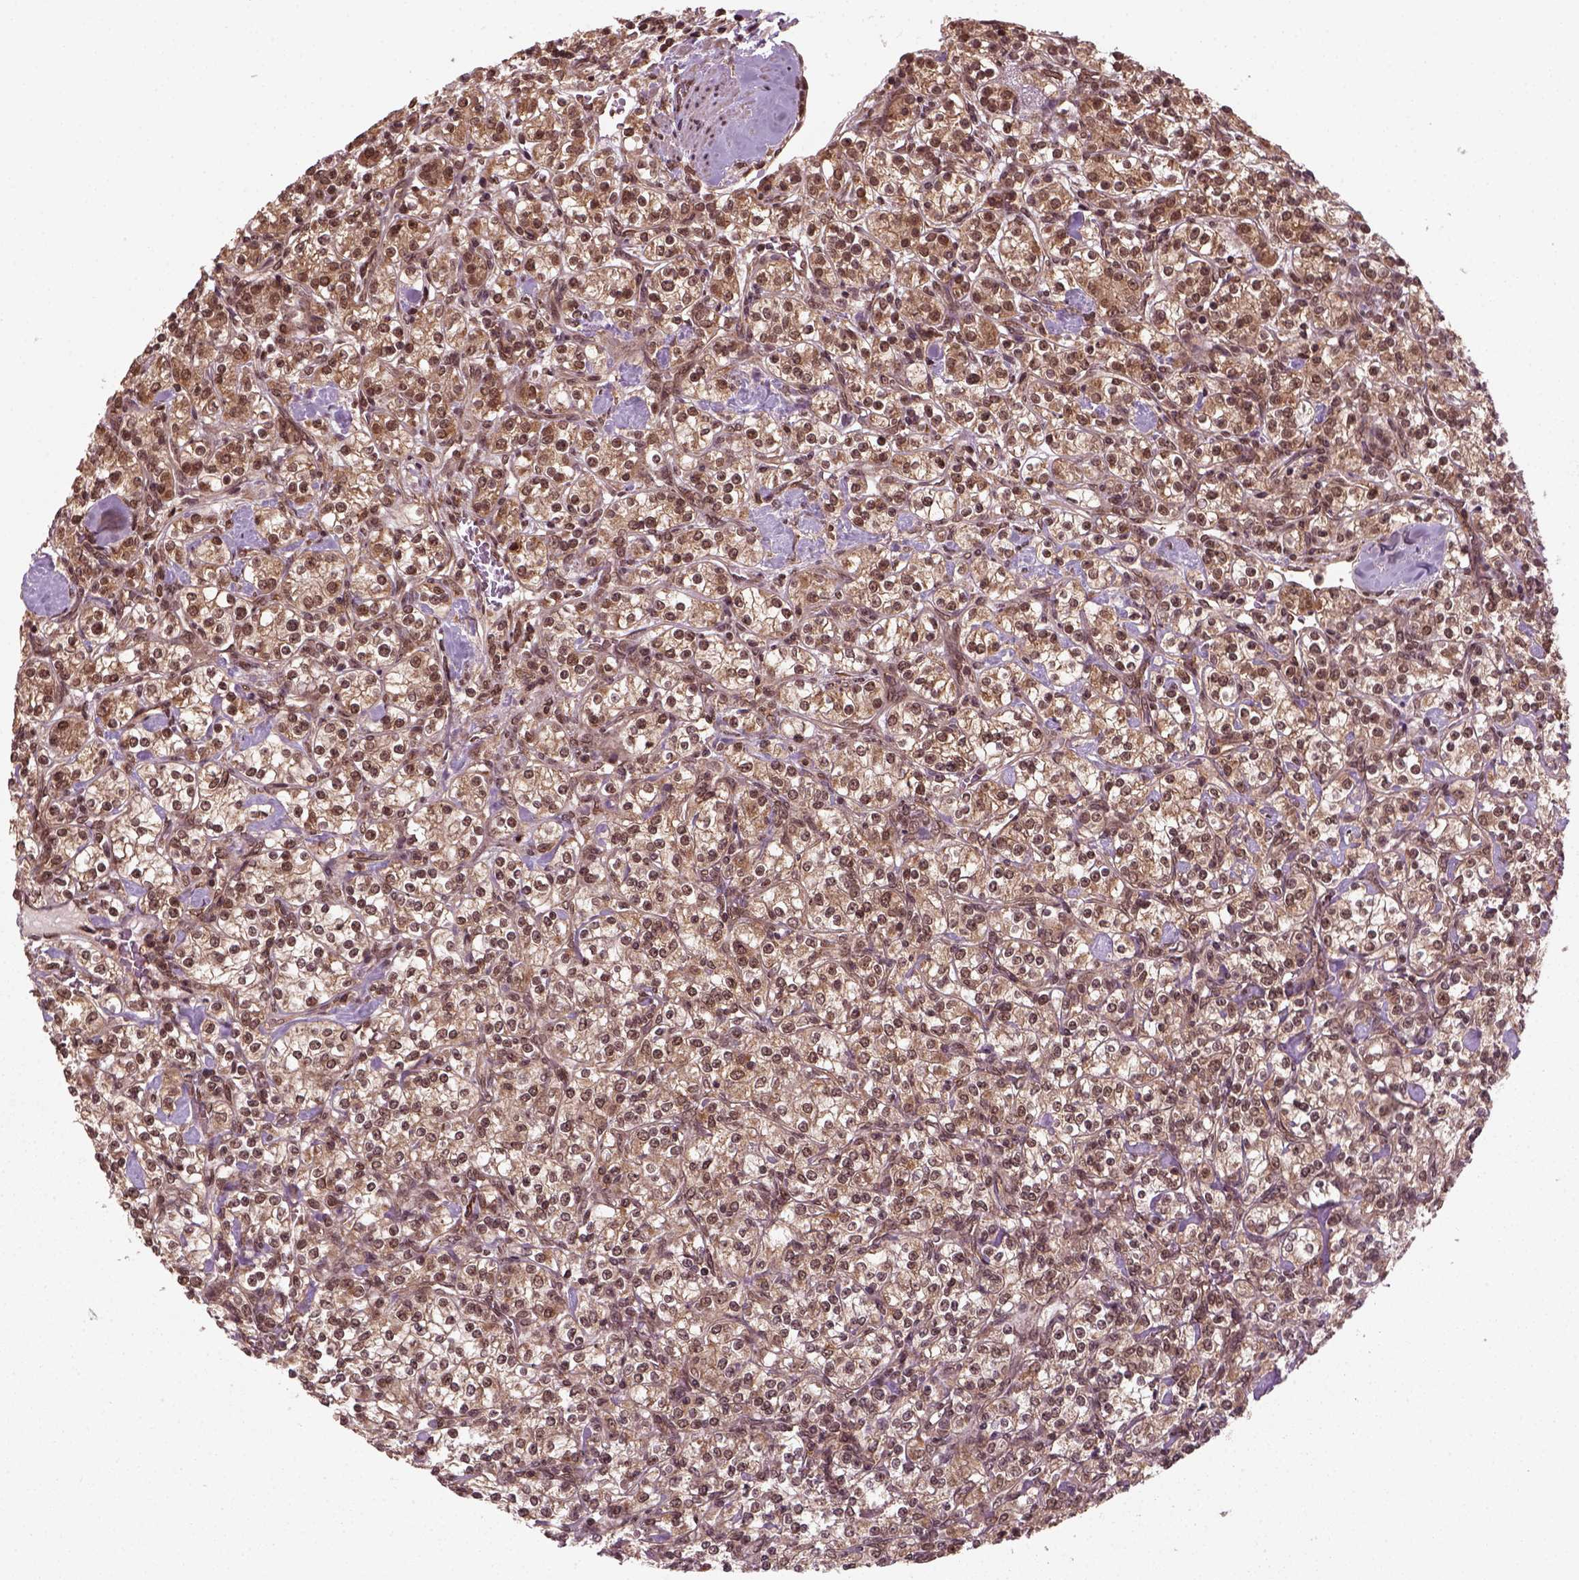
{"staining": {"intensity": "moderate", "quantity": ">75%", "location": "cytoplasmic/membranous,nuclear"}, "tissue": "renal cancer", "cell_type": "Tumor cells", "image_type": "cancer", "snomed": [{"axis": "morphology", "description": "Adenocarcinoma, NOS"}, {"axis": "topography", "description": "Kidney"}], "caption": "Protein expression analysis of renal cancer (adenocarcinoma) exhibits moderate cytoplasmic/membranous and nuclear expression in about >75% of tumor cells.", "gene": "NUDT9", "patient": {"sex": "male", "age": 77}}